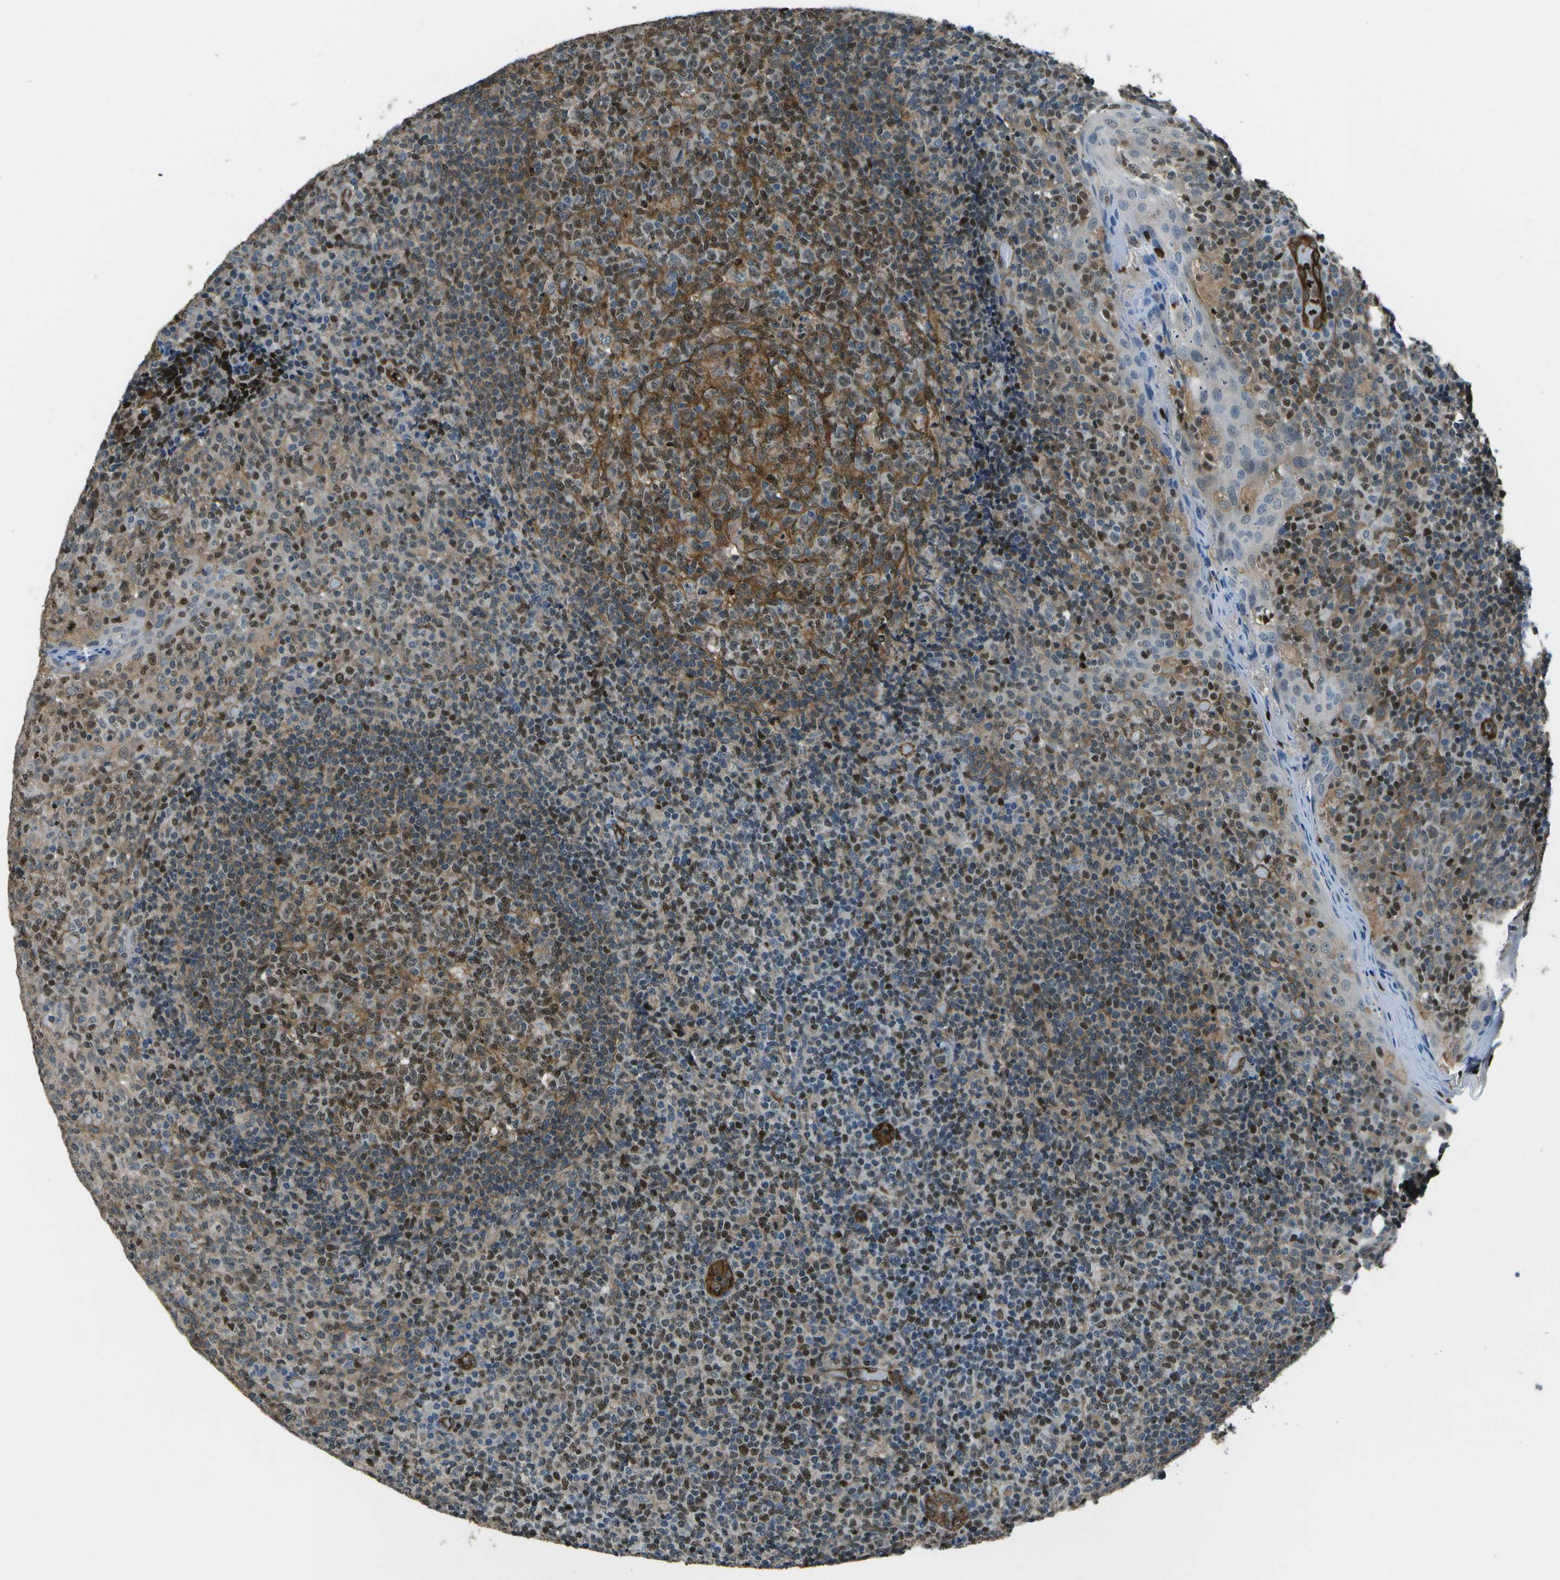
{"staining": {"intensity": "strong", "quantity": ">75%", "location": "cytoplasmic/membranous,nuclear"}, "tissue": "tonsil", "cell_type": "Germinal center cells", "image_type": "normal", "snomed": [{"axis": "morphology", "description": "Normal tissue, NOS"}, {"axis": "topography", "description": "Tonsil"}], "caption": "This micrograph exhibits unremarkable tonsil stained with IHC to label a protein in brown. The cytoplasmic/membranous,nuclear of germinal center cells show strong positivity for the protein. Nuclei are counter-stained blue.", "gene": "PDLIM1", "patient": {"sex": "female", "age": 19}}